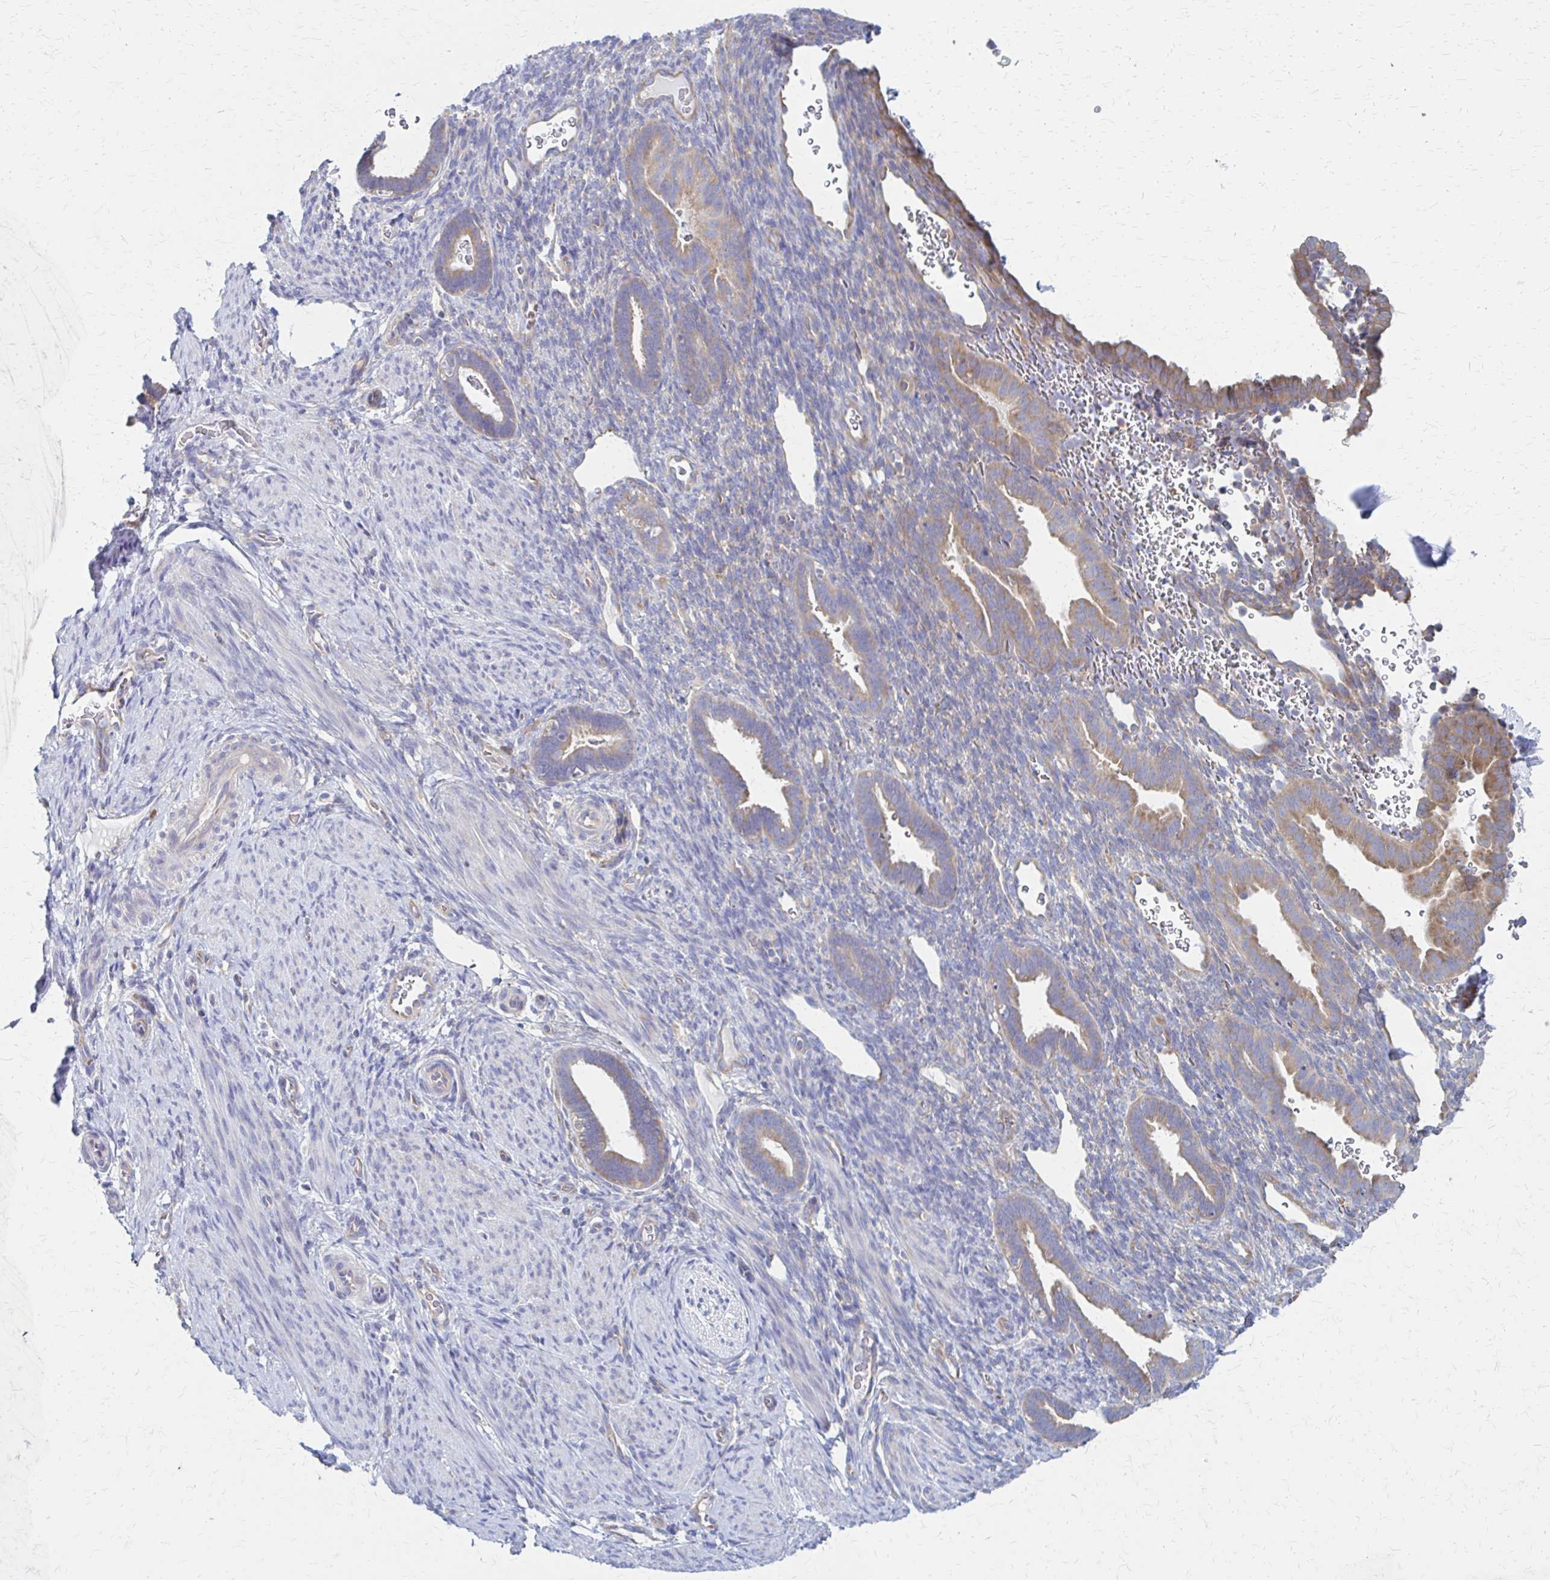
{"staining": {"intensity": "negative", "quantity": "none", "location": "none"}, "tissue": "endometrium", "cell_type": "Cells in endometrial stroma", "image_type": "normal", "snomed": [{"axis": "morphology", "description": "Normal tissue, NOS"}, {"axis": "topography", "description": "Endometrium"}], "caption": "Histopathology image shows no significant protein positivity in cells in endometrial stroma of benign endometrium.", "gene": "RPL27A", "patient": {"sex": "female", "age": 34}}